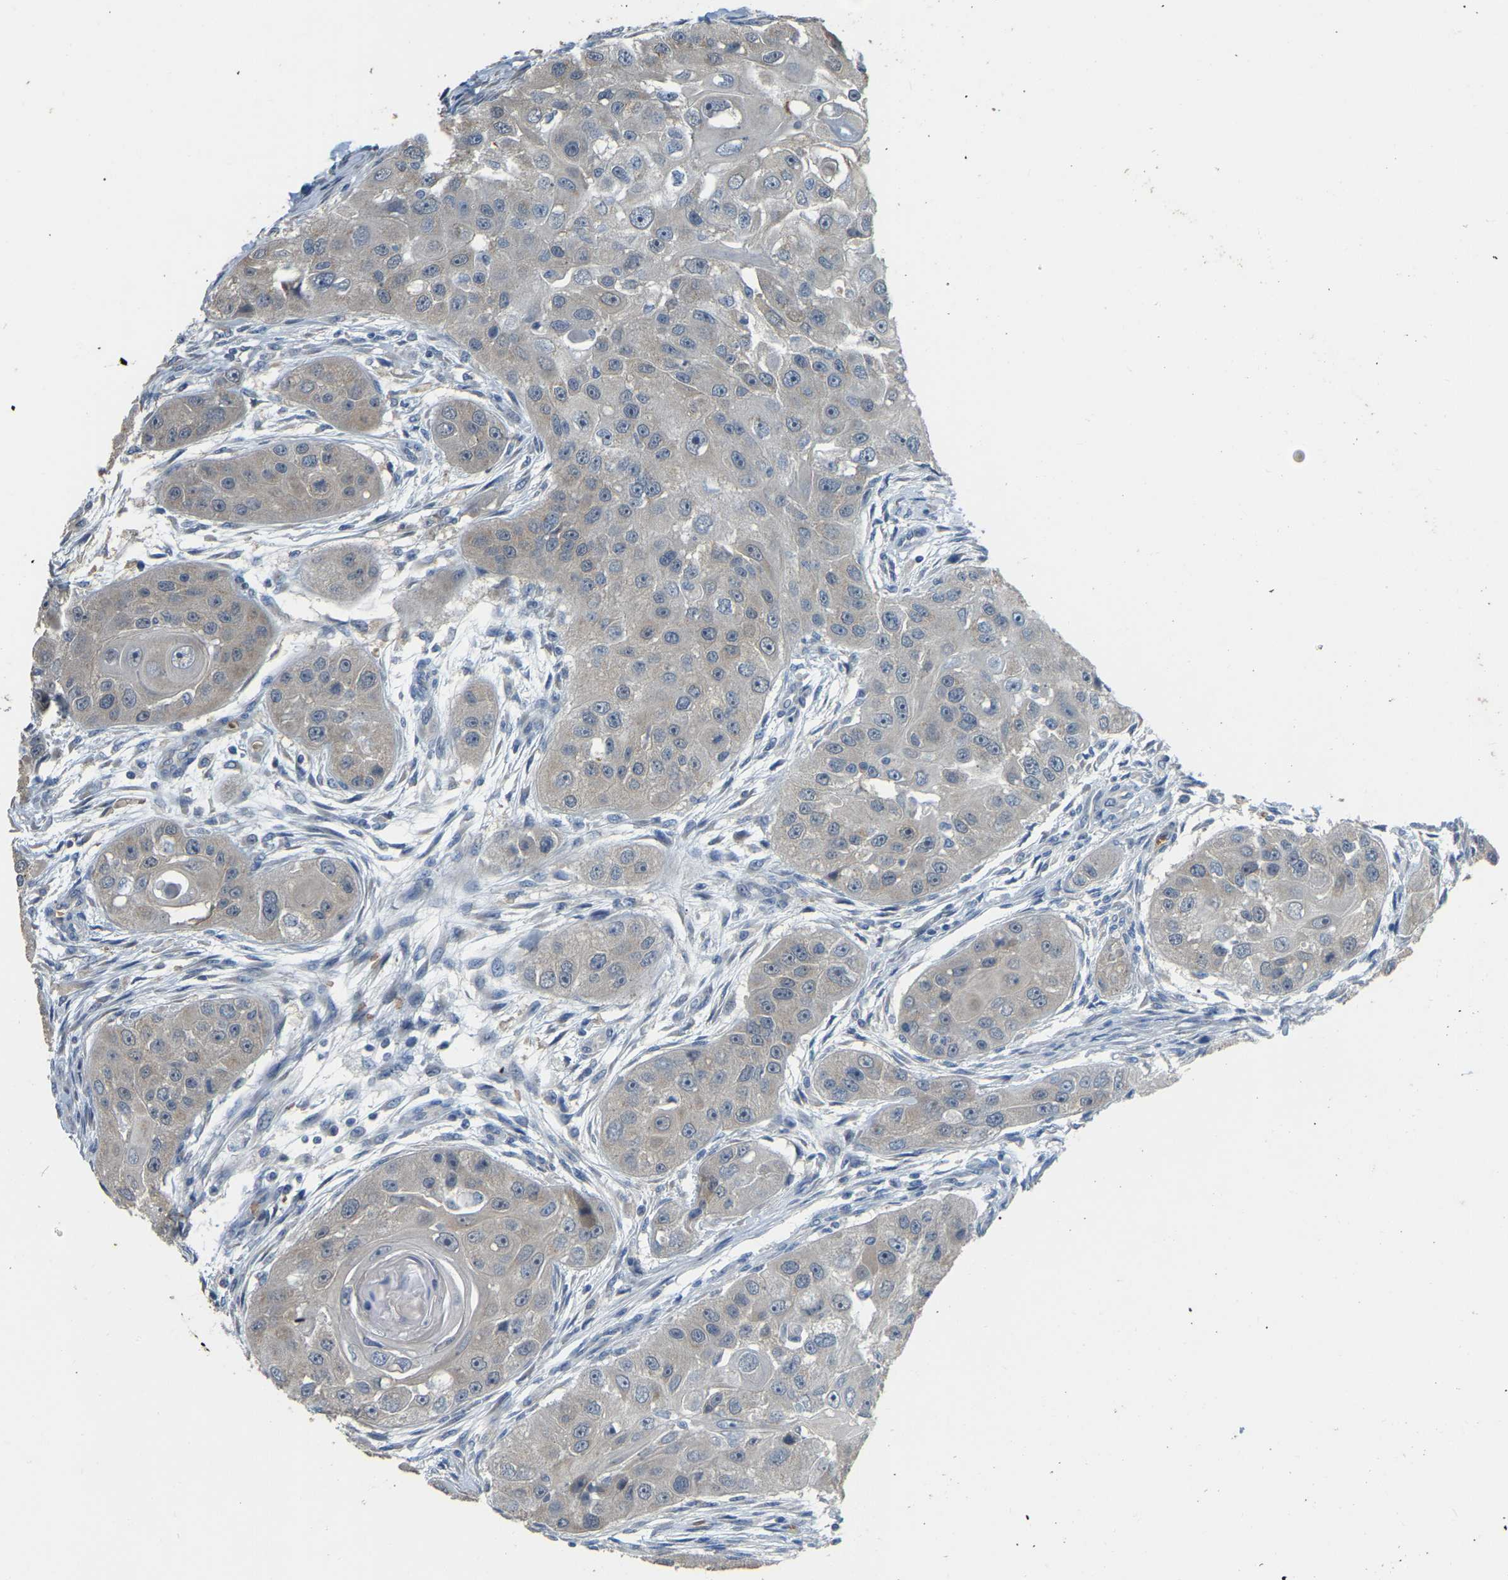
{"staining": {"intensity": "negative", "quantity": "none", "location": "none"}, "tissue": "head and neck cancer", "cell_type": "Tumor cells", "image_type": "cancer", "snomed": [{"axis": "morphology", "description": "Normal tissue, NOS"}, {"axis": "morphology", "description": "Squamous cell carcinoma, NOS"}, {"axis": "topography", "description": "Skeletal muscle"}, {"axis": "topography", "description": "Head-Neck"}], "caption": "High power microscopy photomicrograph of an immunohistochemistry photomicrograph of head and neck squamous cell carcinoma, revealing no significant expression in tumor cells.", "gene": "CFAP298", "patient": {"sex": "male", "age": 51}}